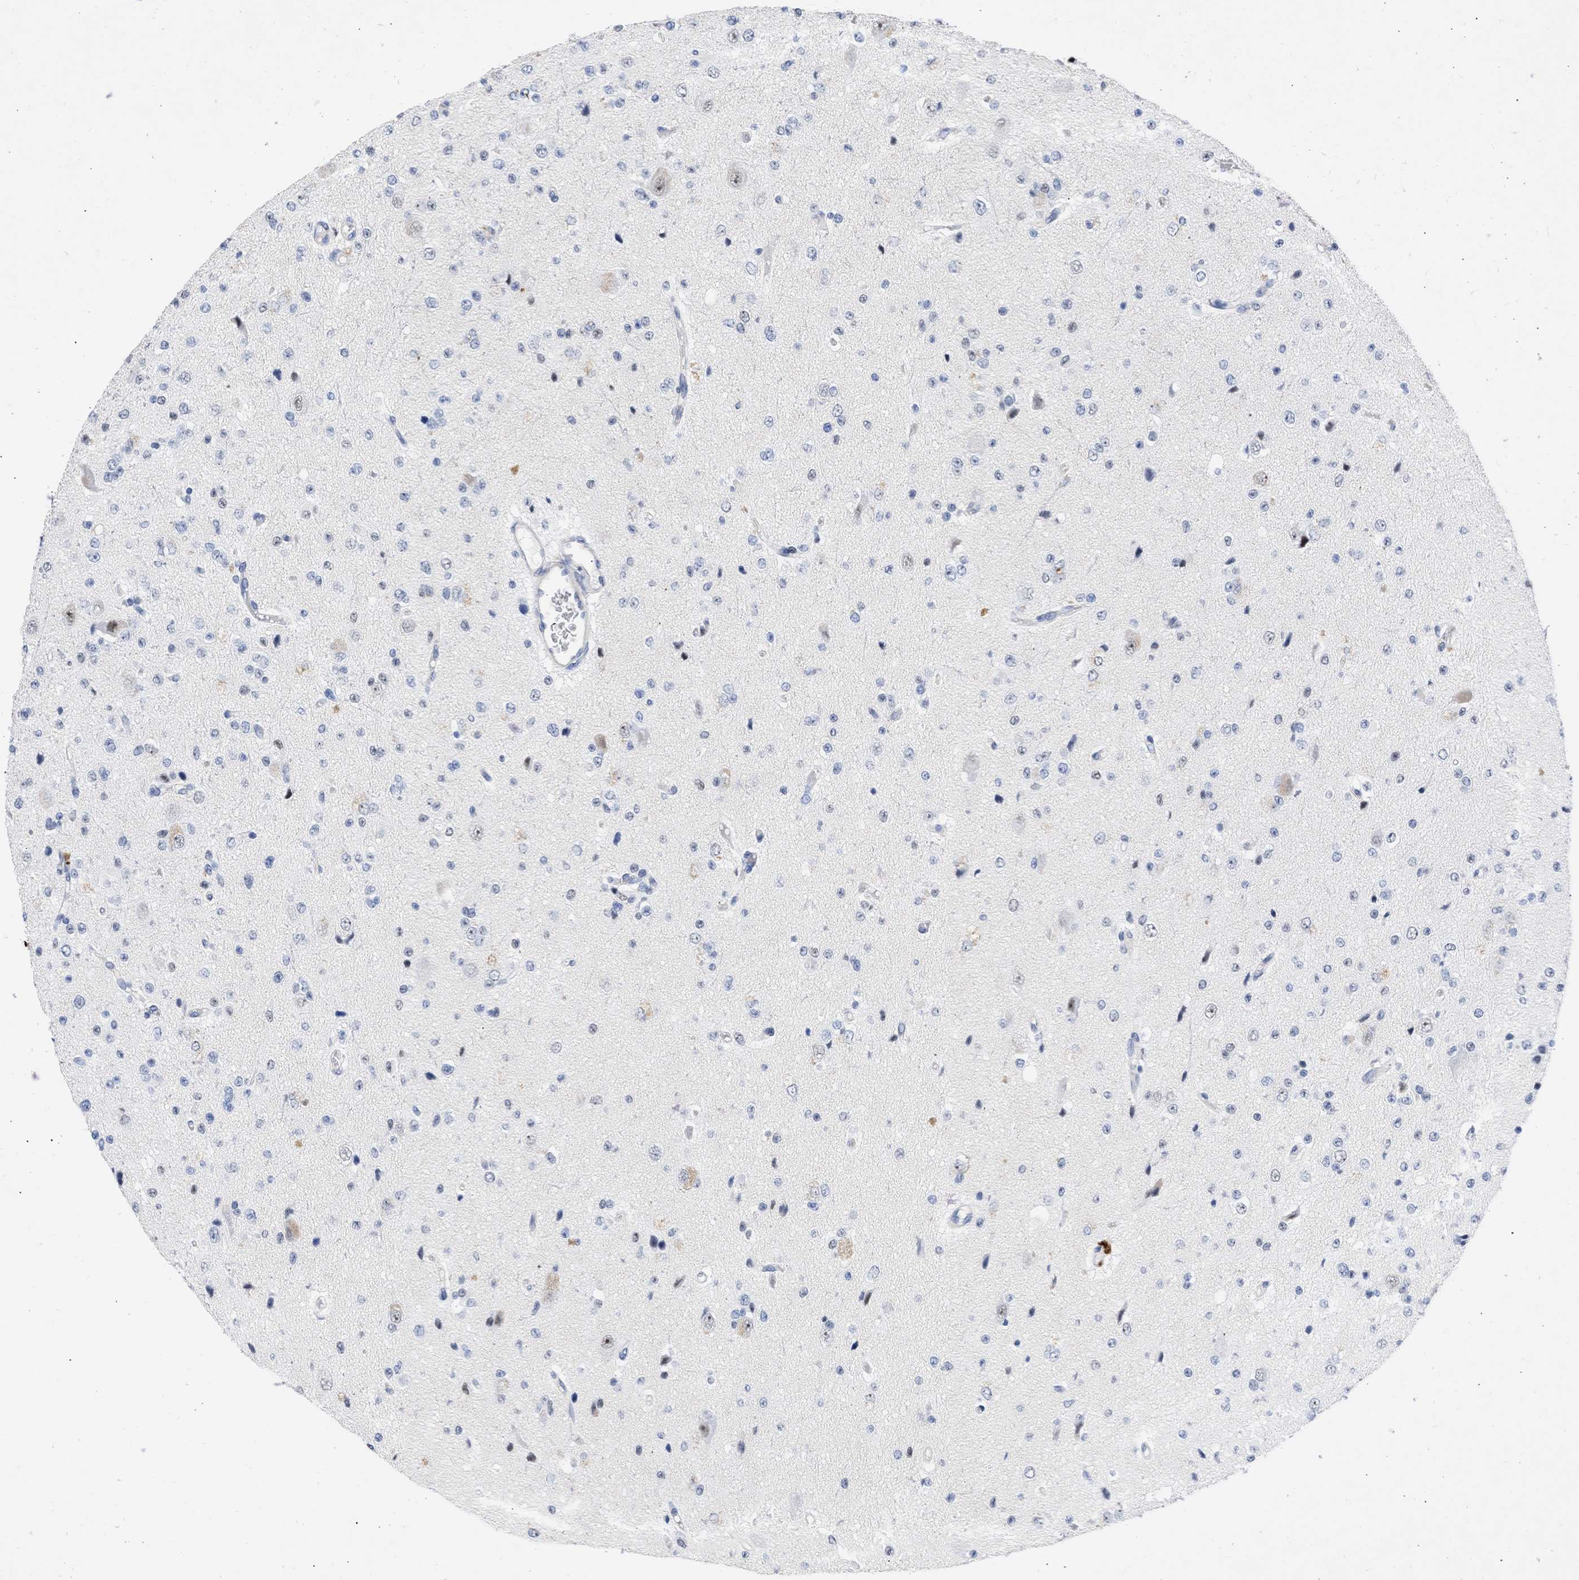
{"staining": {"intensity": "negative", "quantity": "none", "location": "none"}, "tissue": "glioma", "cell_type": "Tumor cells", "image_type": "cancer", "snomed": [{"axis": "morphology", "description": "Glioma, malignant, High grade"}, {"axis": "topography", "description": "pancreas cauda"}], "caption": "A micrograph of malignant glioma (high-grade) stained for a protein displays no brown staining in tumor cells. Brightfield microscopy of immunohistochemistry (IHC) stained with DAB (brown) and hematoxylin (blue), captured at high magnification.", "gene": "DDX41", "patient": {"sex": "male", "age": 60}}